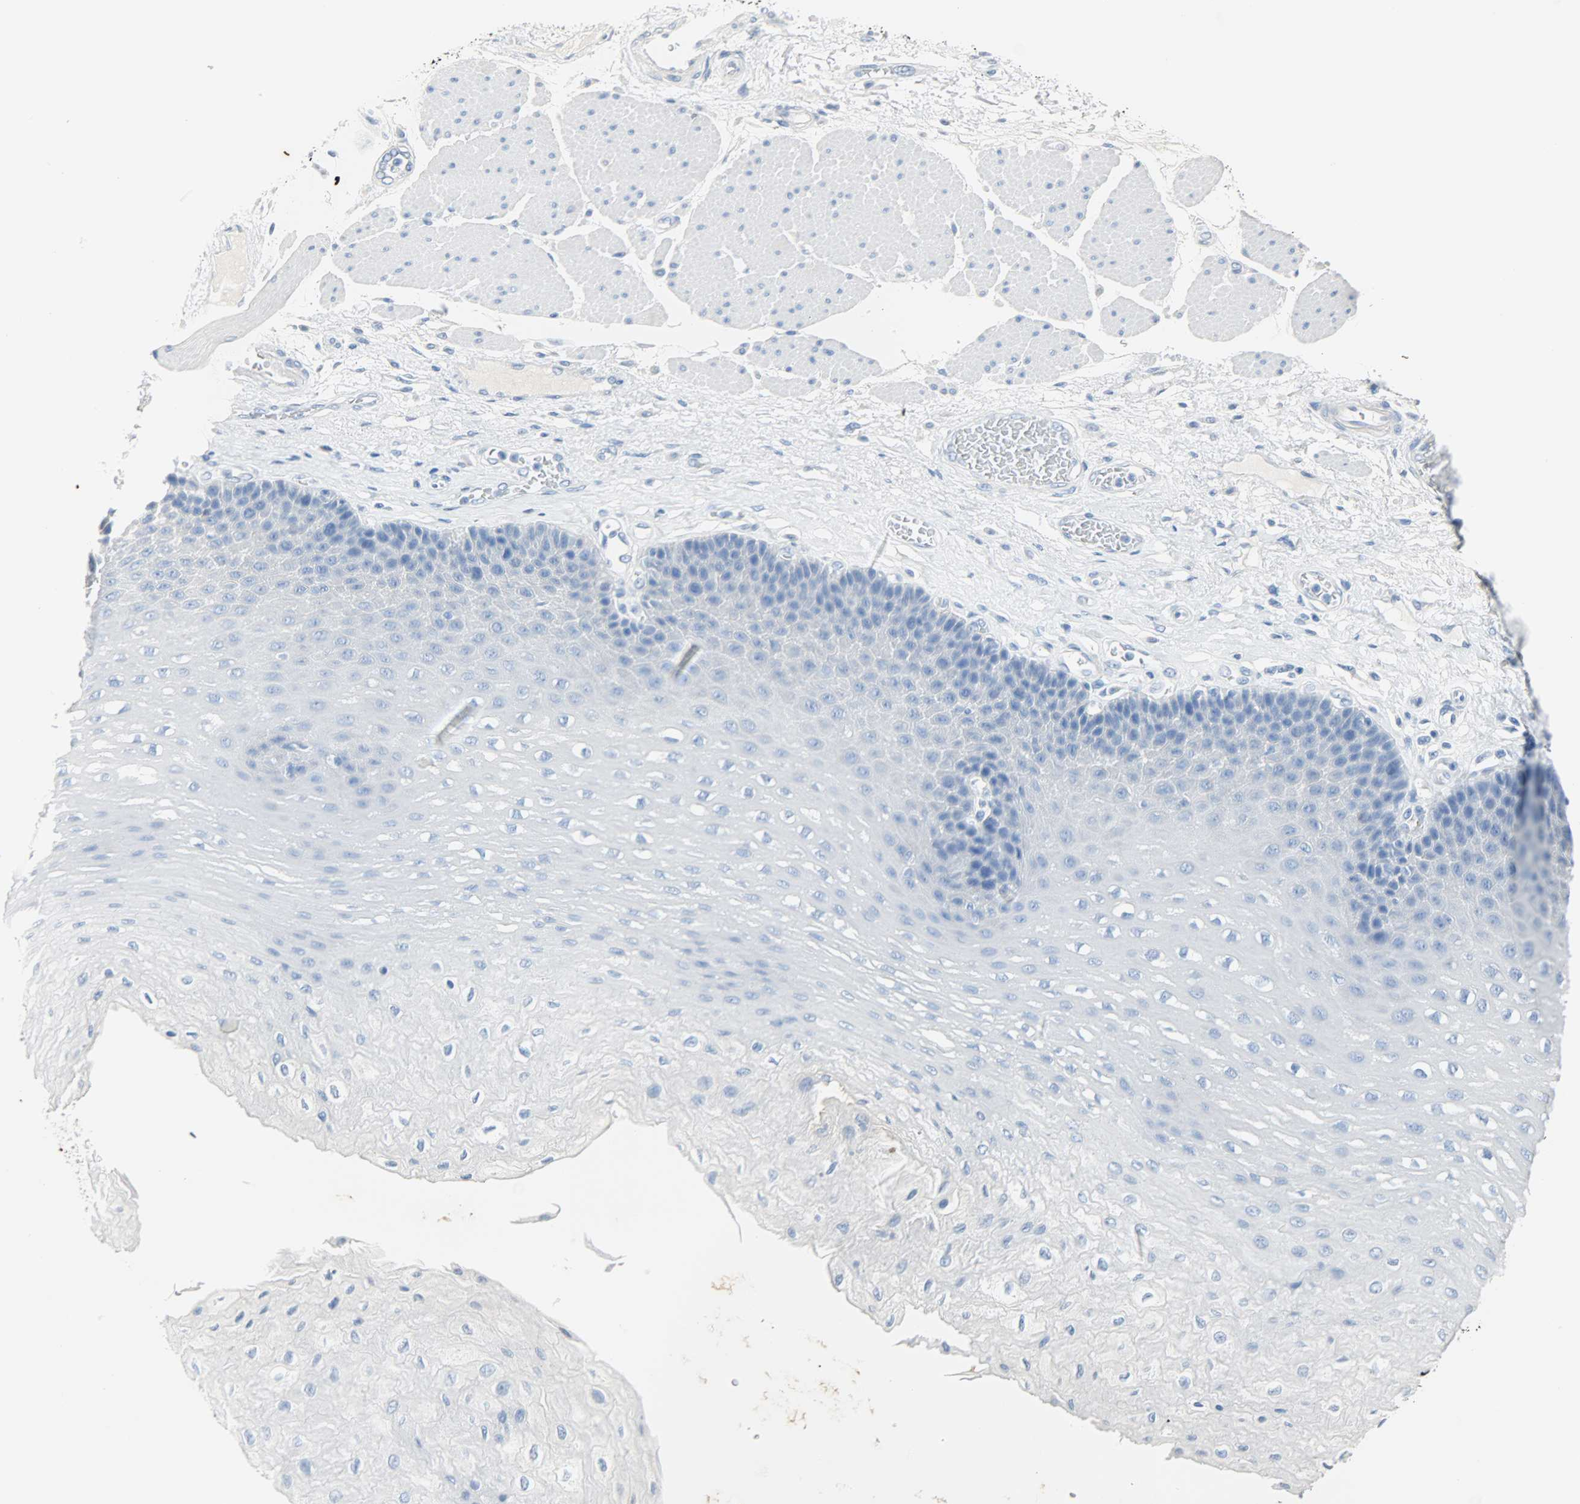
{"staining": {"intensity": "negative", "quantity": "none", "location": "none"}, "tissue": "esophagus", "cell_type": "Squamous epithelial cells", "image_type": "normal", "snomed": [{"axis": "morphology", "description": "Normal tissue, NOS"}, {"axis": "topography", "description": "Esophagus"}], "caption": "This is a photomicrograph of immunohistochemistry staining of normal esophagus, which shows no staining in squamous epithelial cells.", "gene": "CA3", "patient": {"sex": "female", "age": 72}}